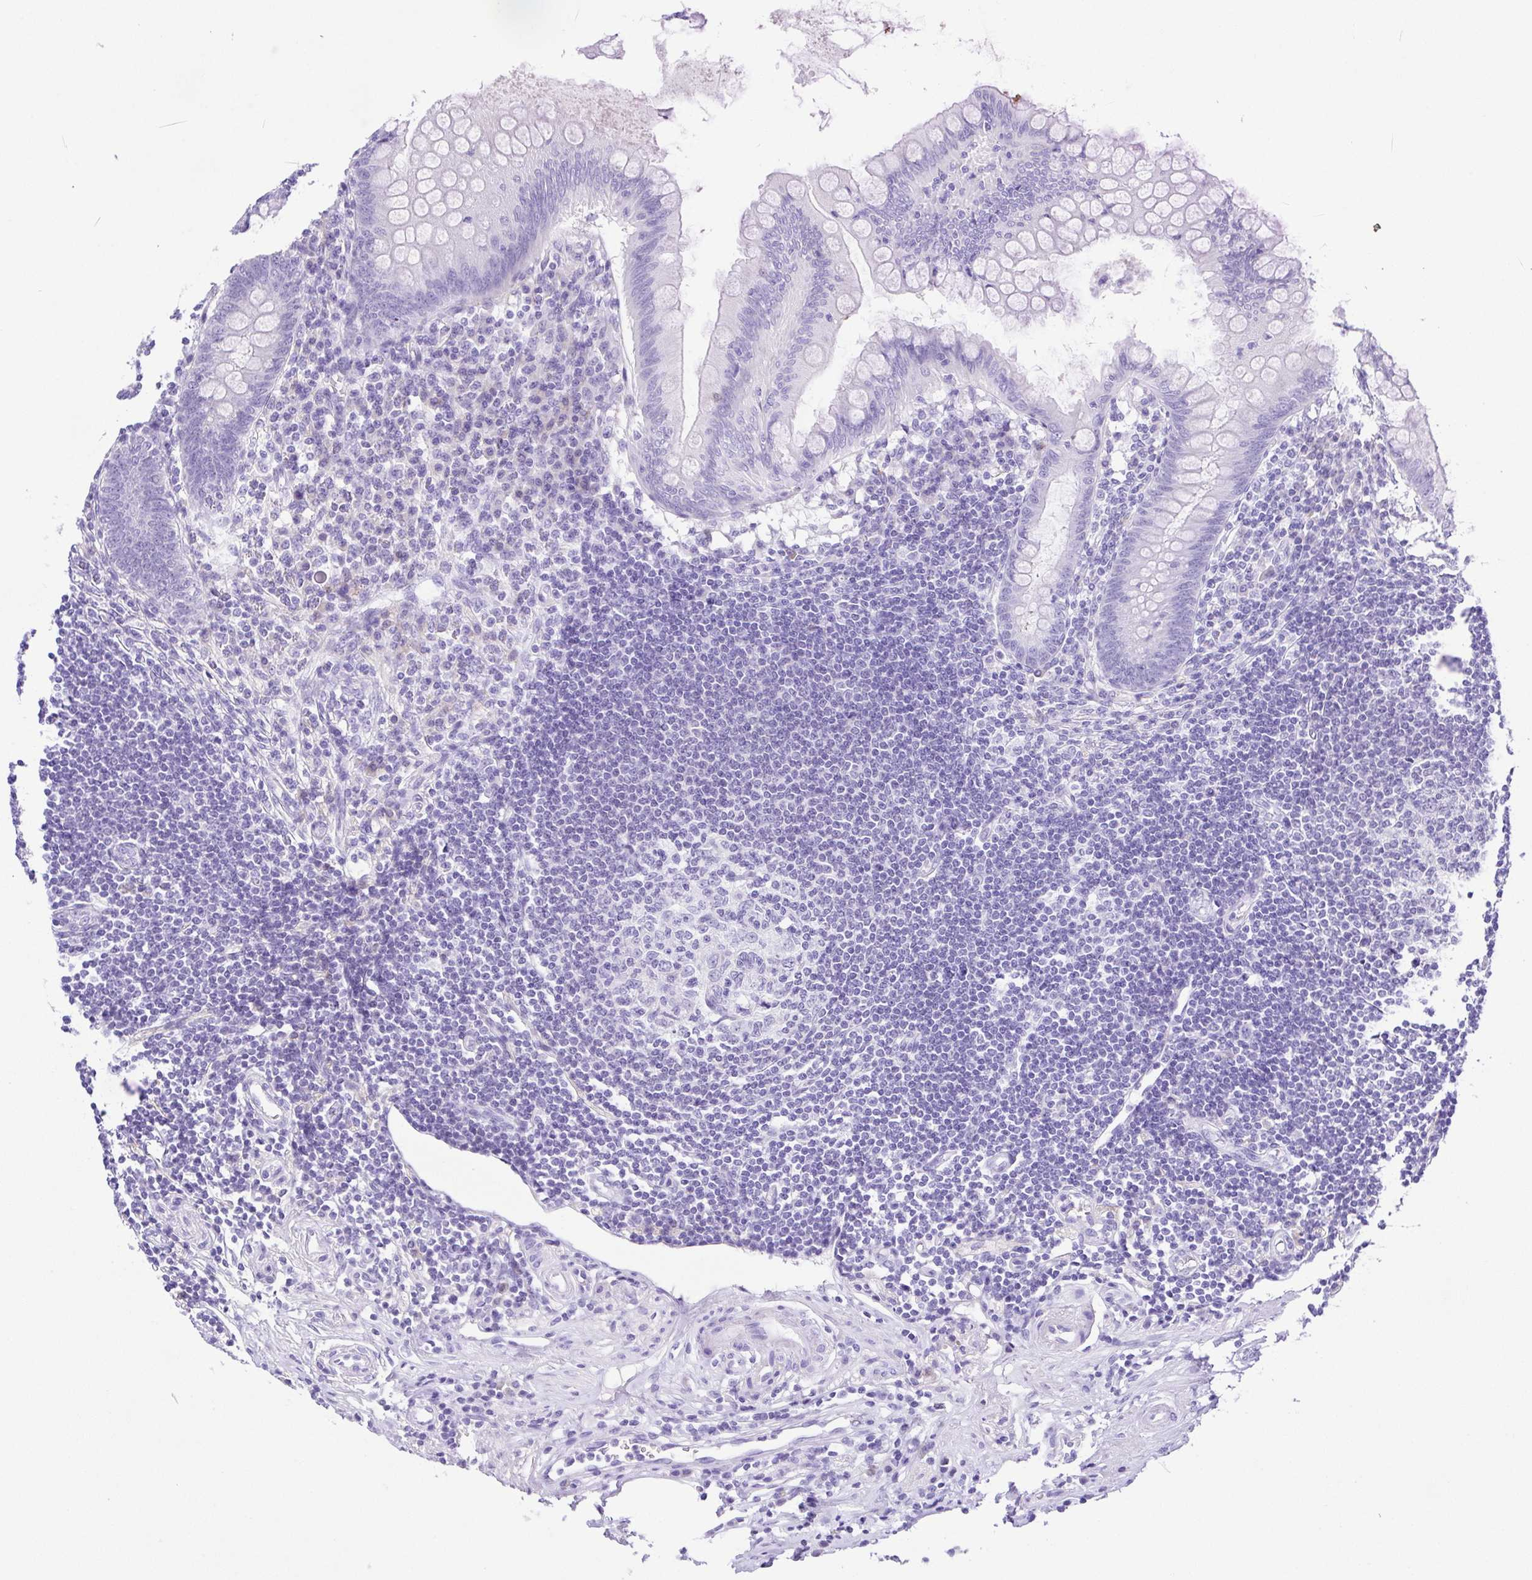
{"staining": {"intensity": "negative", "quantity": "none", "location": "none"}, "tissue": "appendix", "cell_type": "Glandular cells", "image_type": "normal", "snomed": [{"axis": "morphology", "description": "Normal tissue, NOS"}, {"axis": "topography", "description": "Appendix"}], "caption": "Unremarkable appendix was stained to show a protein in brown. There is no significant positivity in glandular cells. (DAB (3,3'-diaminobenzidine) IHC visualized using brightfield microscopy, high magnification).", "gene": "PAK3", "patient": {"sex": "female", "age": 57}}